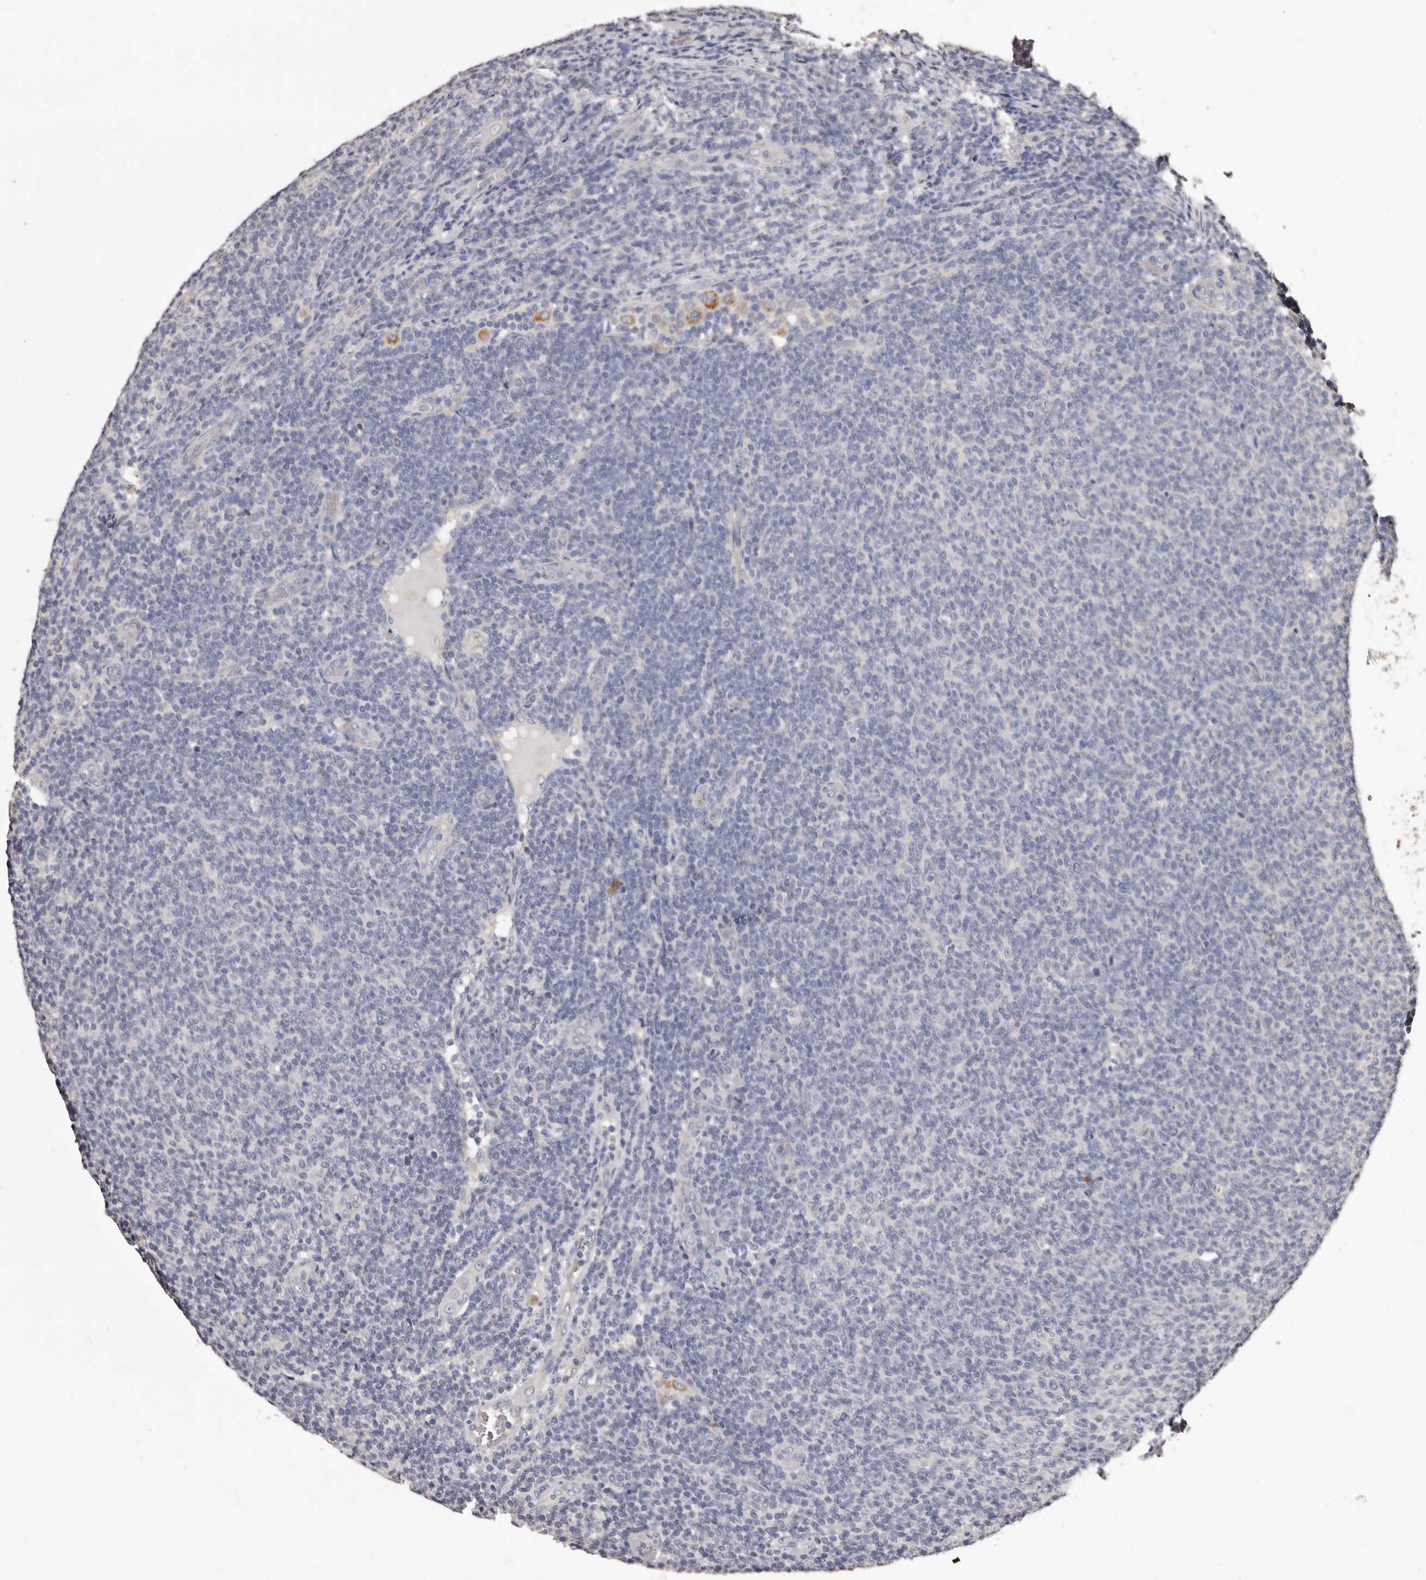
{"staining": {"intensity": "negative", "quantity": "none", "location": "none"}, "tissue": "lymphoma", "cell_type": "Tumor cells", "image_type": "cancer", "snomed": [{"axis": "morphology", "description": "Malignant lymphoma, non-Hodgkin's type, Low grade"}, {"axis": "topography", "description": "Lymph node"}], "caption": "This is an immunohistochemistry (IHC) micrograph of human malignant lymphoma, non-Hodgkin's type (low-grade). There is no expression in tumor cells.", "gene": "ETNK1", "patient": {"sex": "male", "age": 66}}